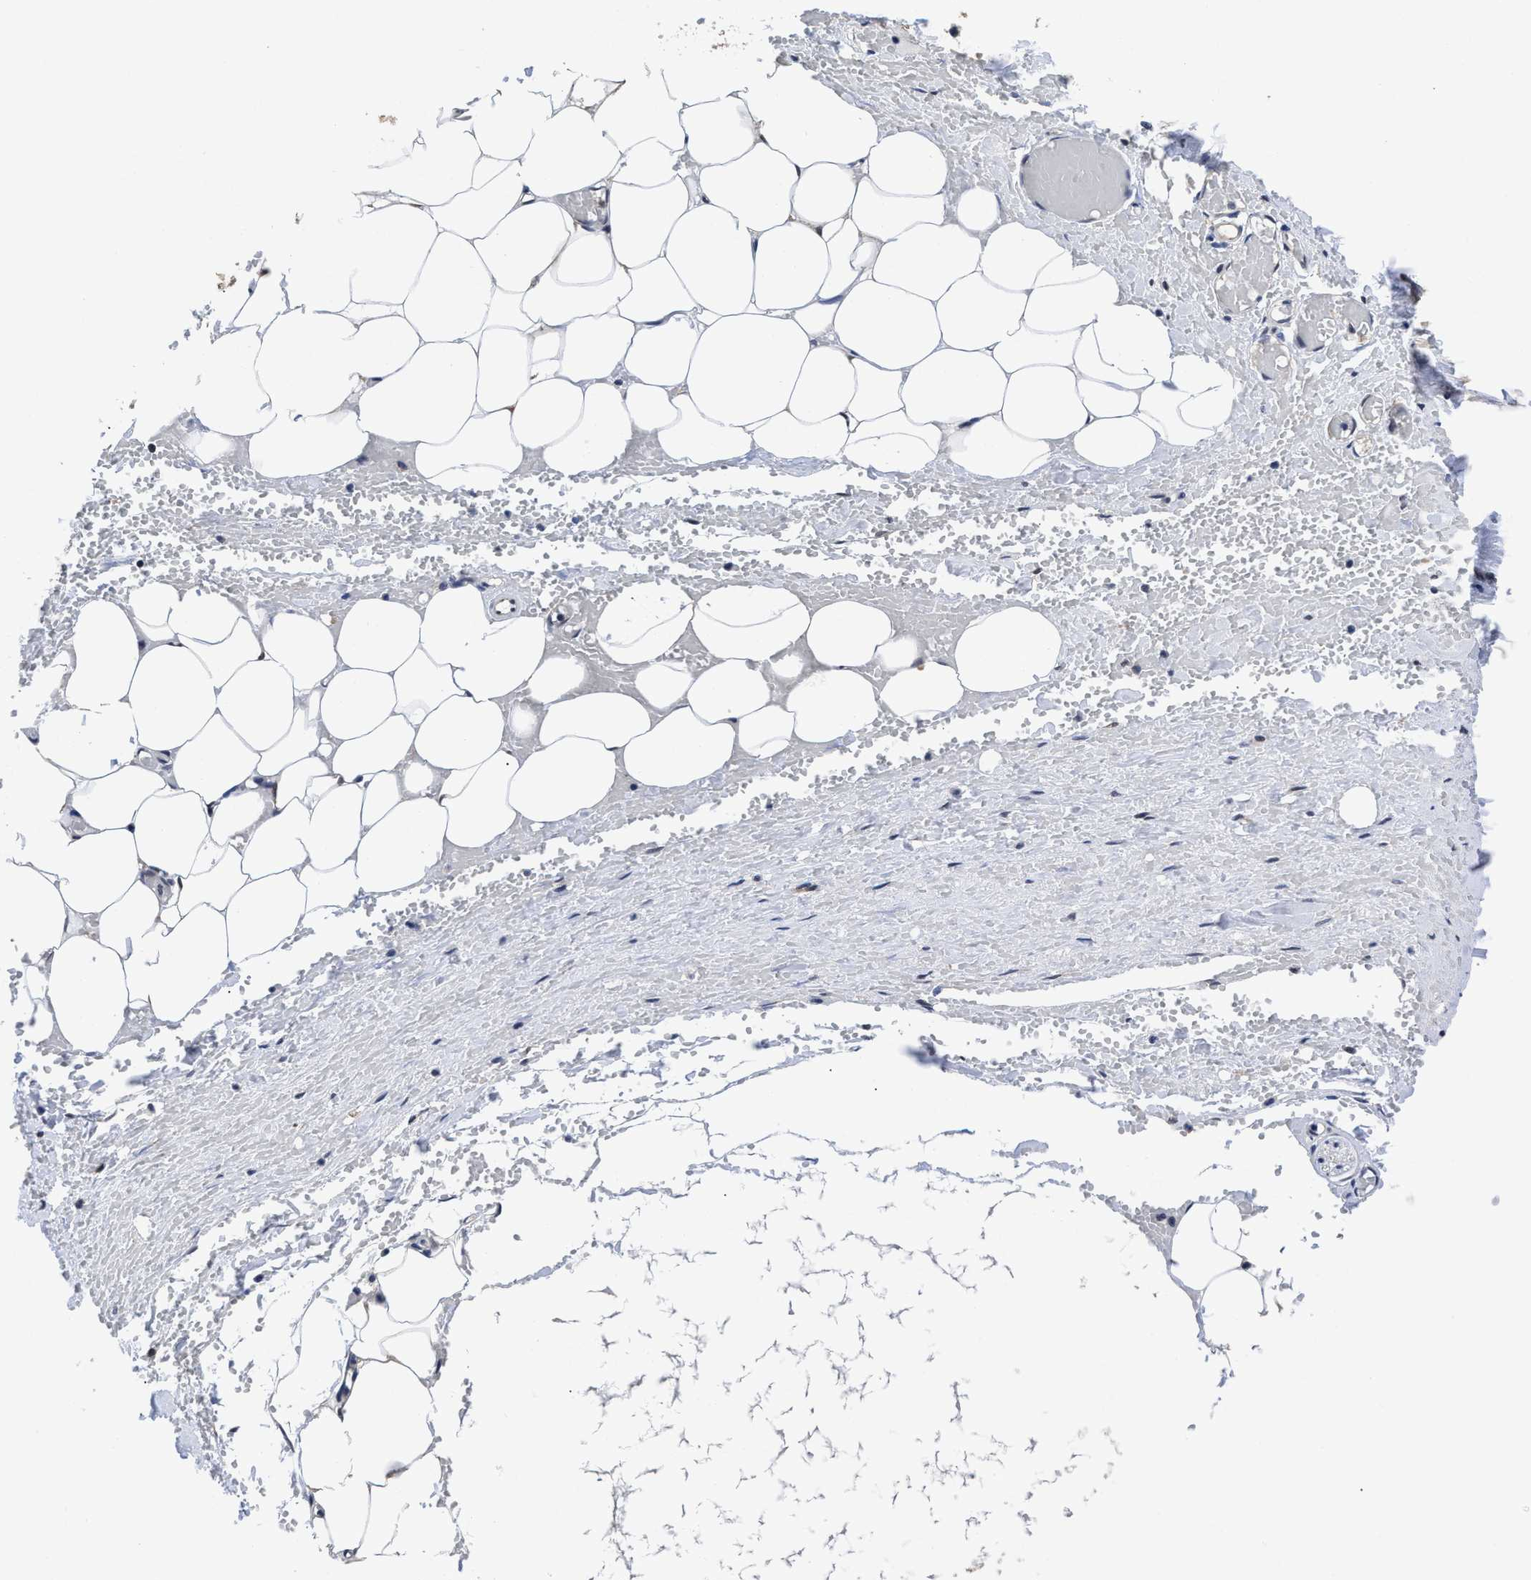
{"staining": {"intensity": "moderate", "quantity": ">75%", "location": "nuclear"}, "tissue": "adipose tissue", "cell_type": "Adipocytes", "image_type": "normal", "snomed": [{"axis": "morphology", "description": "Normal tissue, NOS"}, {"axis": "topography", "description": "Soft tissue"}, {"axis": "topography", "description": "Vascular tissue"}], "caption": "Adipocytes exhibit medium levels of moderate nuclear staining in approximately >75% of cells in benign human adipose tissue.", "gene": "MCOLN2", "patient": {"sex": "female", "age": 35}}